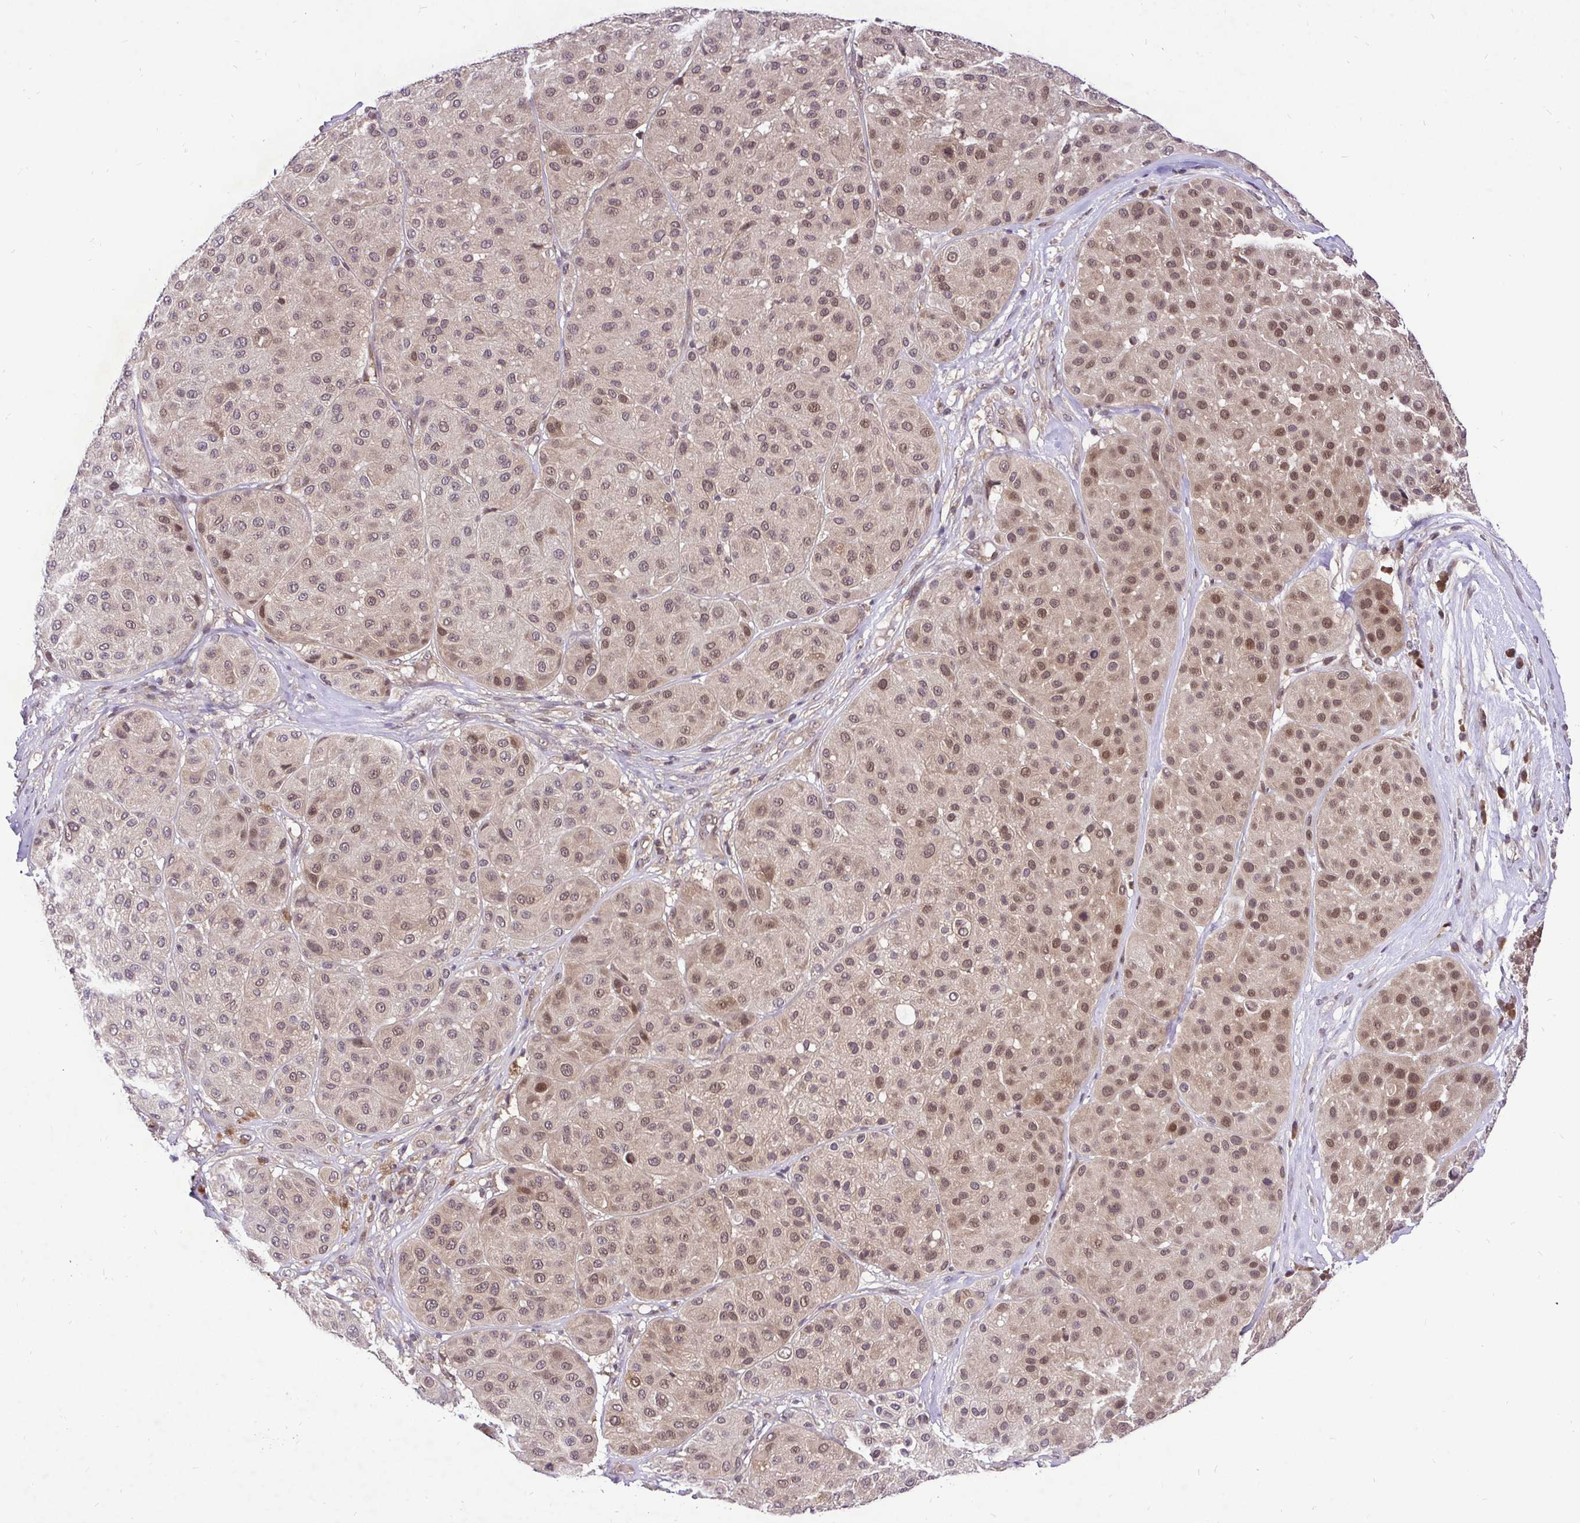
{"staining": {"intensity": "moderate", "quantity": ">75%", "location": "nuclear"}, "tissue": "melanoma", "cell_type": "Tumor cells", "image_type": "cancer", "snomed": [{"axis": "morphology", "description": "Malignant melanoma, Metastatic site"}, {"axis": "topography", "description": "Smooth muscle"}], "caption": "A photomicrograph showing moderate nuclear positivity in approximately >75% of tumor cells in malignant melanoma (metastatic site), as visualized by brown immunohistochemical staining.", "gene": "UBE2M", "patient": {"sex": "male", "age": 41}}